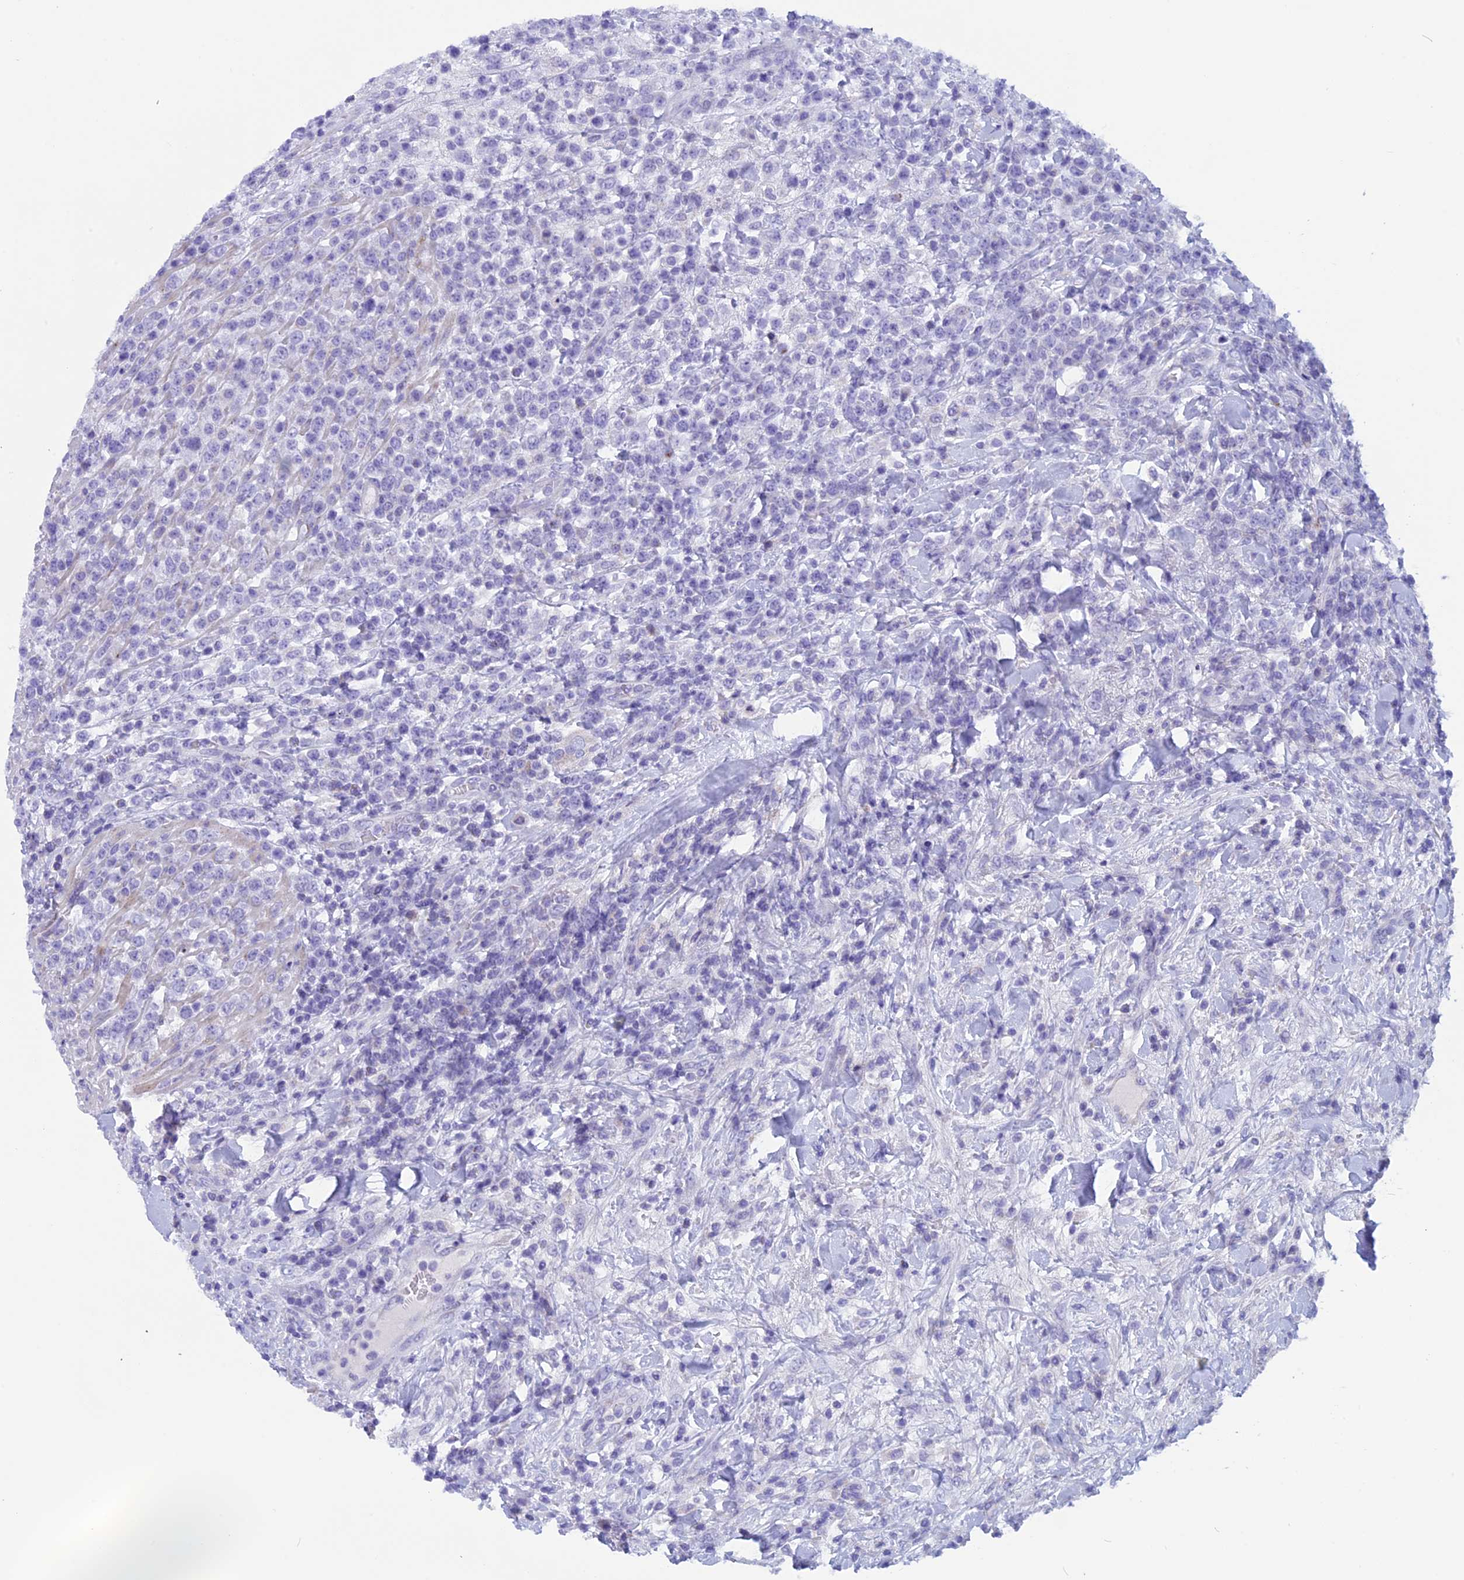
{"staining": {"intensity": "negative", "quantity": "none", "location": "none"}, "tissue": "lymphoma", "cell_type": "Tumor cells", "image_type": "cancer", "snomed": [{"axis": "morphology", "description": "Malignant lymphoma, non-Hodgkin's type, High grade"}, {"axis": "topography", "description": "Colon"}], "caption": "Malignant lymphoma, non-Hodgkin's type (high-grade) was stained to show a protein in brown. There is no significant expression in tumor cells. (DAB (3,3'-diaminobenzidine) immunohistochemistry (IHC), high magnification).", "gene": "ZNF563", "patient": {"sex": "female", "age": 53}}